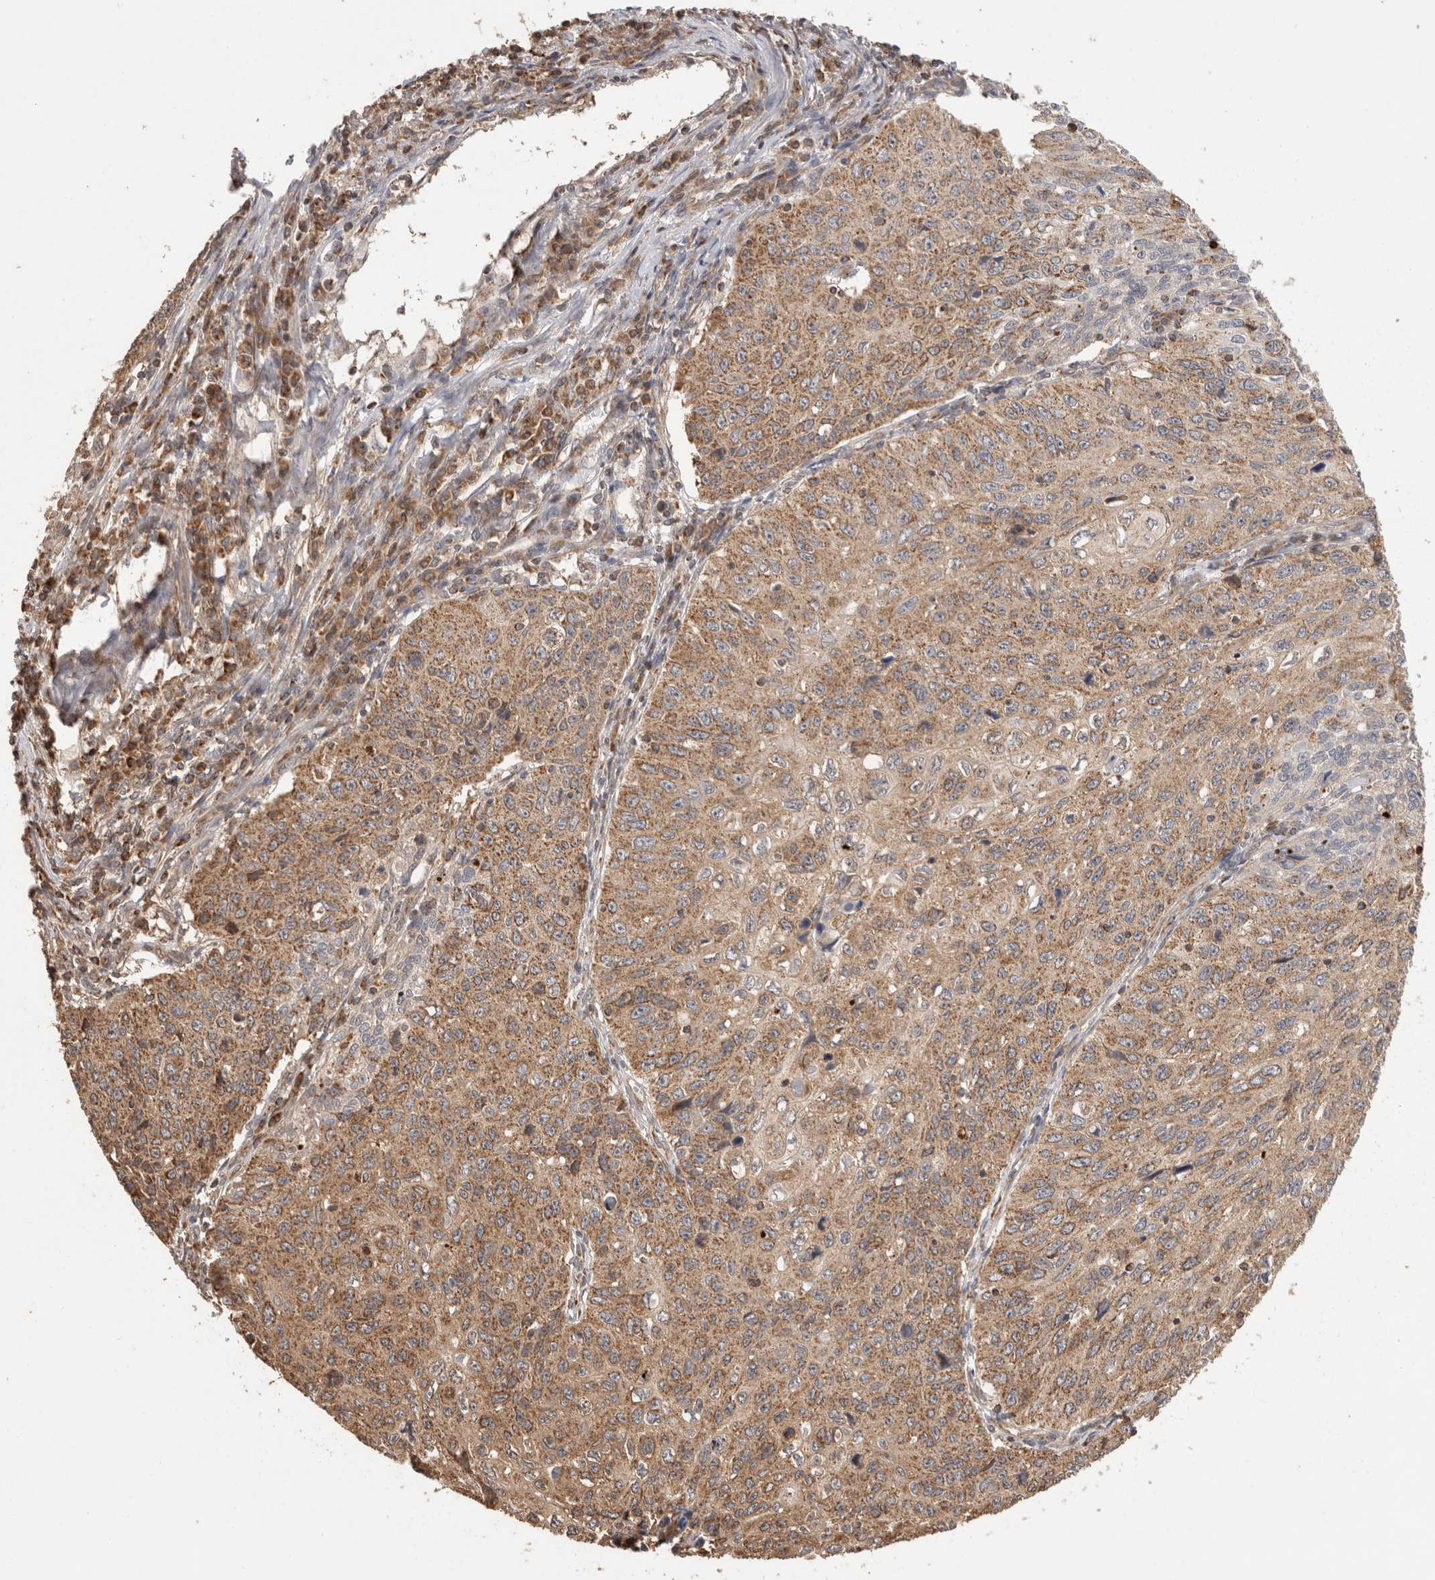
{"staining": {"intensity": "strong", "quantity": ">75%", "location": "cytoplasmic/membranous"}, "tissue": "cervical cancer", "cell_type": "Tumor cells", "image_type": "cancer", "snomed": [{"axis": "morphology", "description": "Squamous cell carcinoma, NOS"}, {"axis": "topography", "description": "Cervix"}], "caption": "A brown stain labels strong cytoplasmic/membranous expression of a protein in cervical cancer (squamous cell carcinoma) tumor cells. The staining is performed using DAB brown chromogen to label protein expression. The nuclei are counter-stained blue using hematoxylin.", "gene": "IMMP2L", "patient": {"sex": "female", "age": 53}}